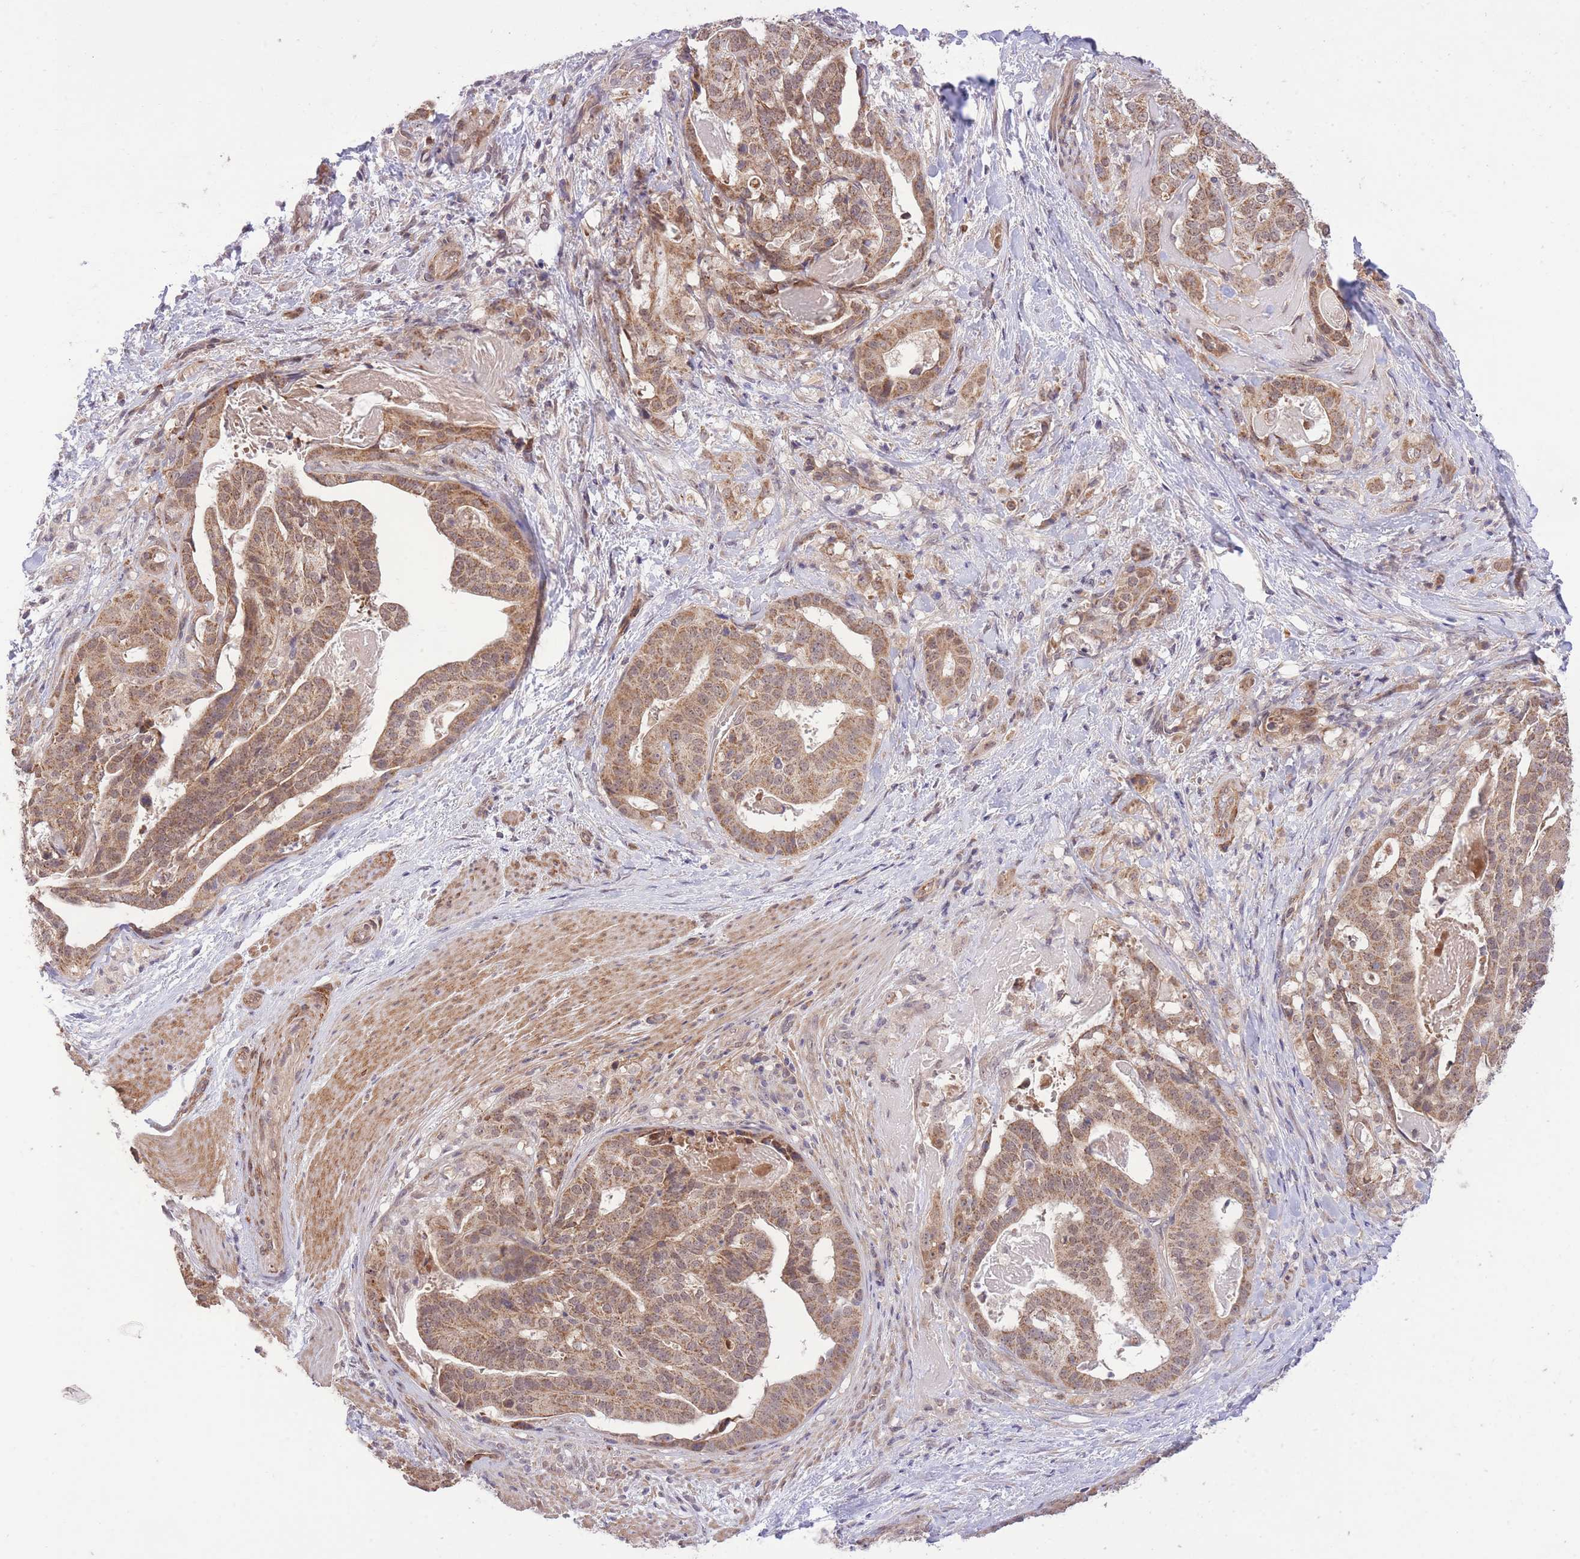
{"staining": {"intensity": "moderate", "quantity": ">75%", "location": "cytoplasmic/membranous,nuclear"}, "tissue": "stomach cancer", "cell_type": "Tumor cells", "image_type": "cancer", "snomed": [{"axis": "morphology", "description": "Adenocarcinoma, NOS"}, {"axis": "topography", "description": "Stomach"}], "caption": "This micrograph demonstrates IHC staining of adenocarcinoma (stomach), with medium moderate cytoplasmic/membranous and nuclear expression in approximately >75% of tumor cells.", "gene": "ELOA2", "patient": {"sex": "male", "age": 48}}